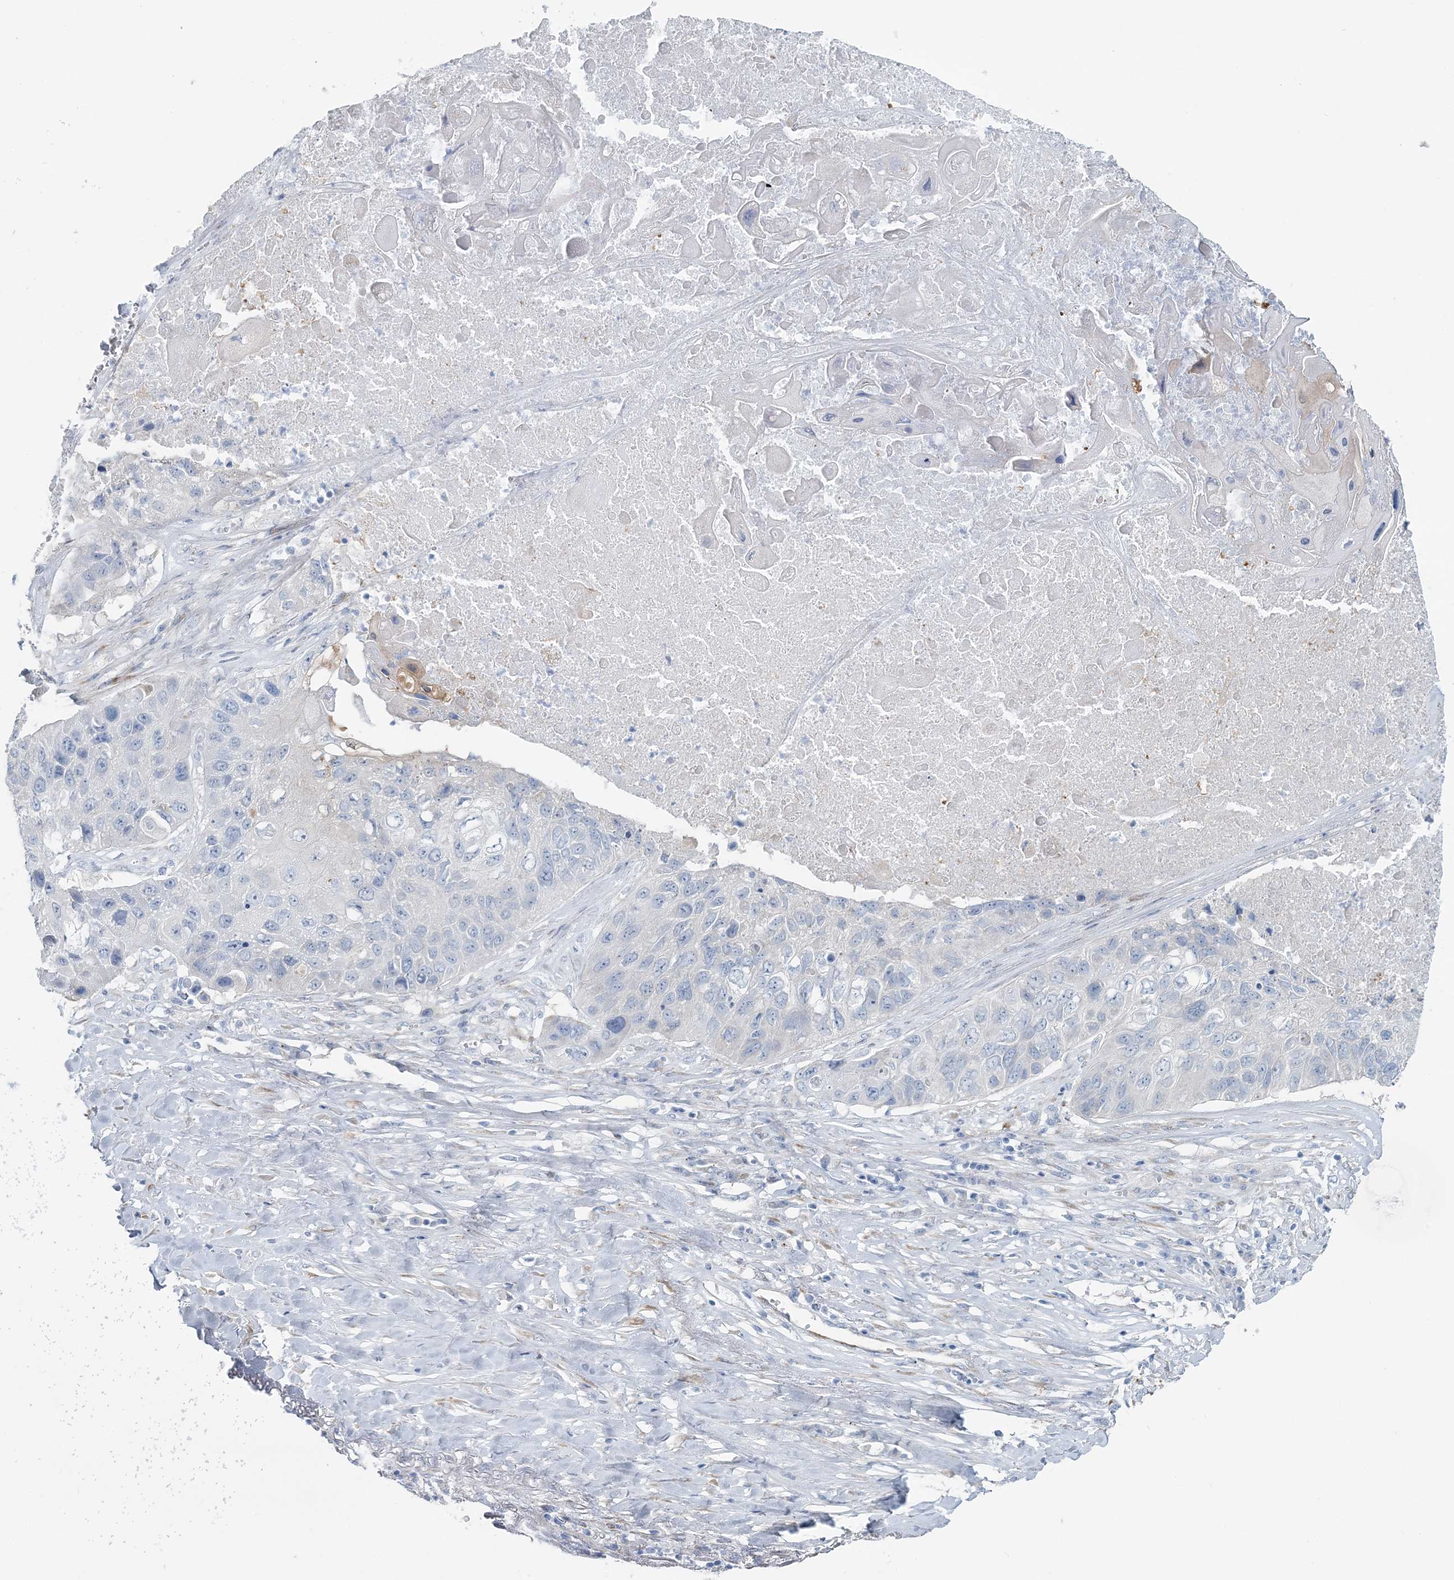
{"staining": {"intensity": "negative", "quantity": "none", "location": "none"}, "tissue": "lung cancer", "cell_type": "Tumor cells", "image_type": "cancer", "snomed": [{"axis": "morphology", "description": "Squamous cell carcinoma, NOS"}, {"axis": "topography", "description": "Lung"}], "caption": "There is no significant expression in tumor cells of lung cancer.", "gene": "CMBL", "patient": {"sex": "male", "age": 61}}